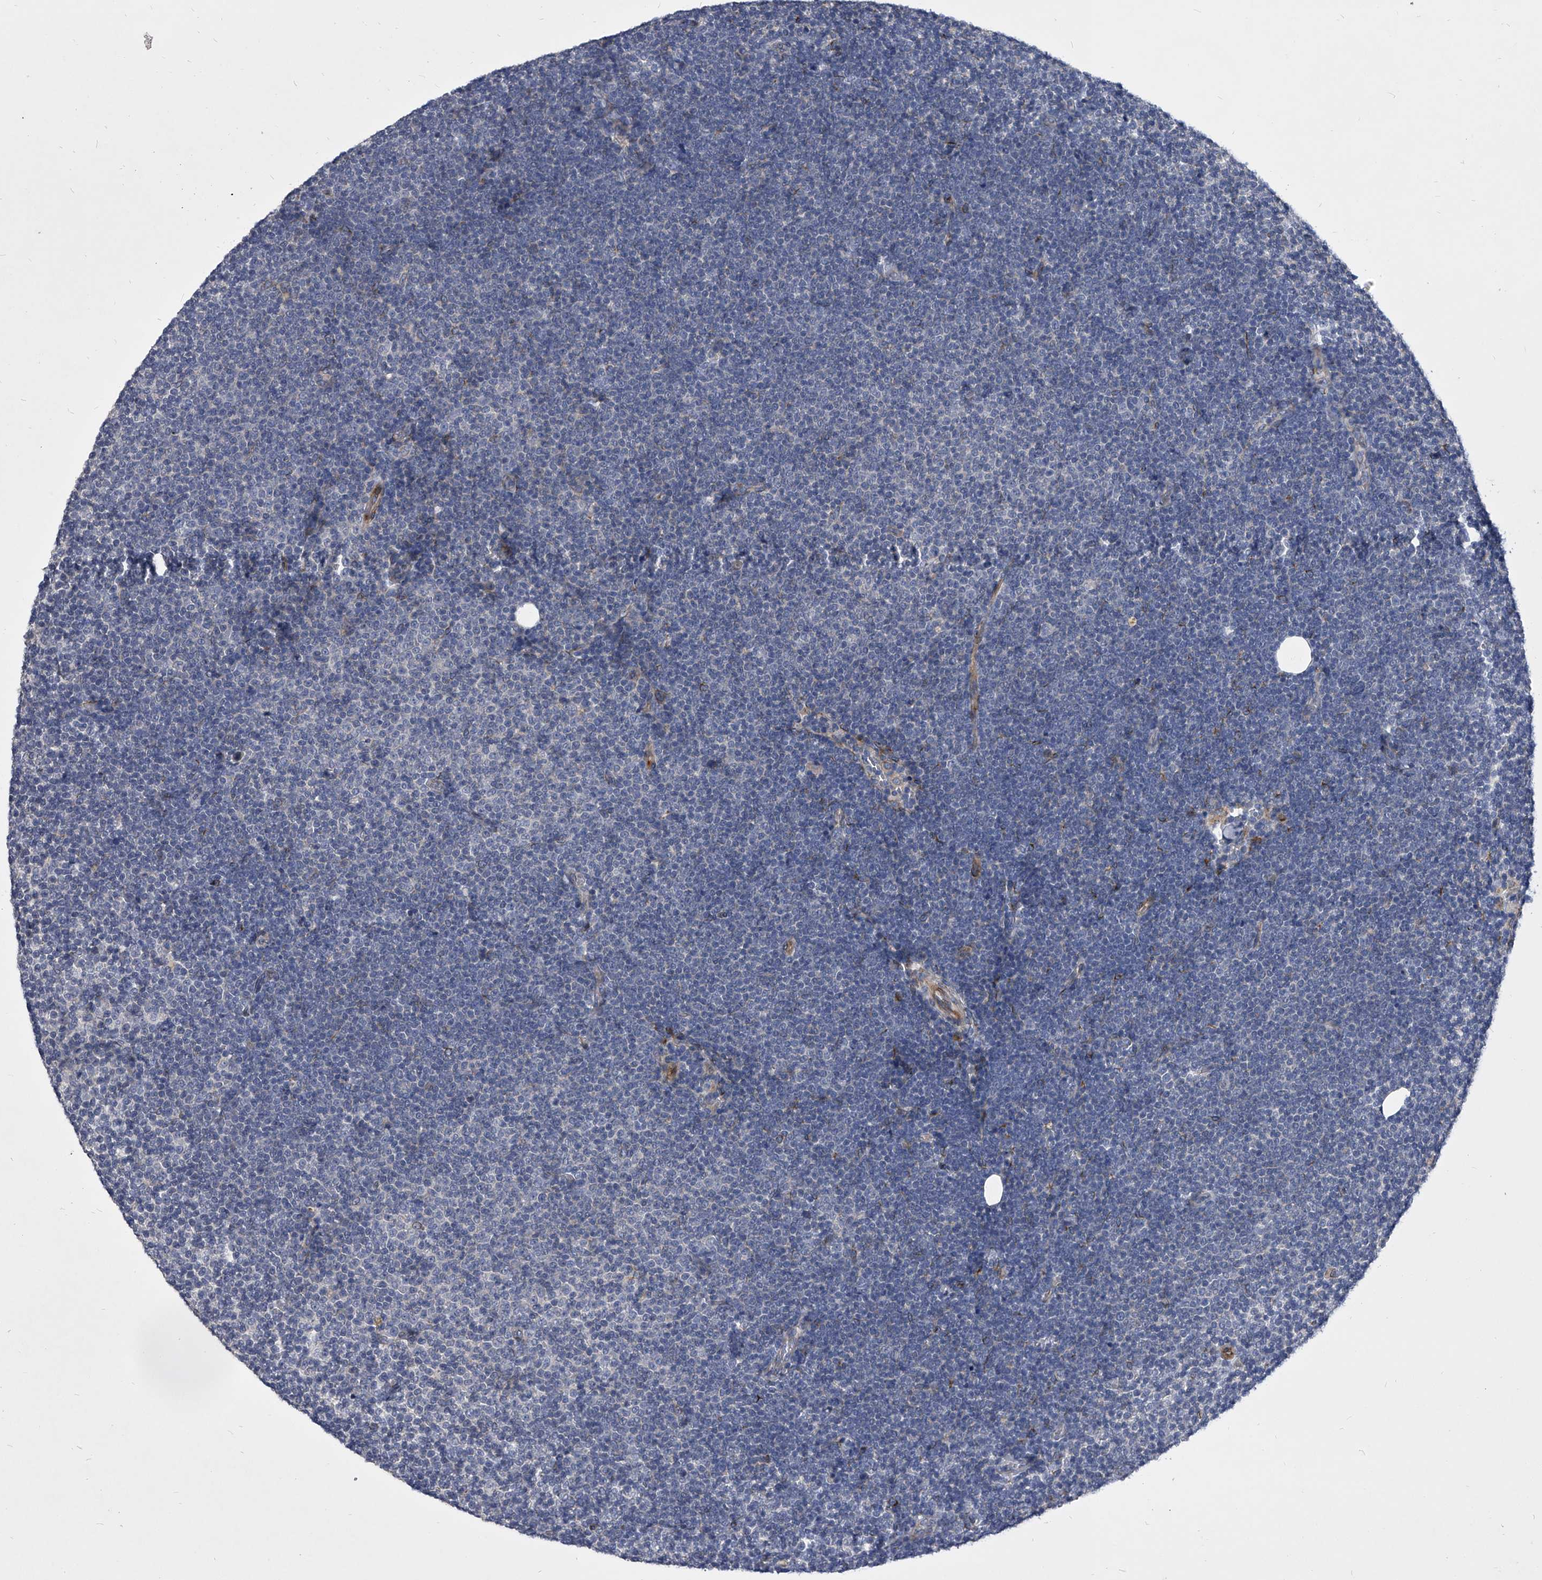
{"staining": {"intensity": "negative", "quantity": "none", "location": "none"}, "tissue": "lymphoma", "cell_type": "Tumor cells", "image_type": "cancer", "snomed": [{"axis": "morphology", "description": "Malignant lymphoma, non-Hodgkin's type, Low grade"}, {"axis": "topography", "description": "Lymph node"}], "caption": "Tumor cells are negative for protein expression in human lymphoma. Nuclei are stained in blue.", "gene": "CCR4", "patient": {"sex": "female", "age": 53}}